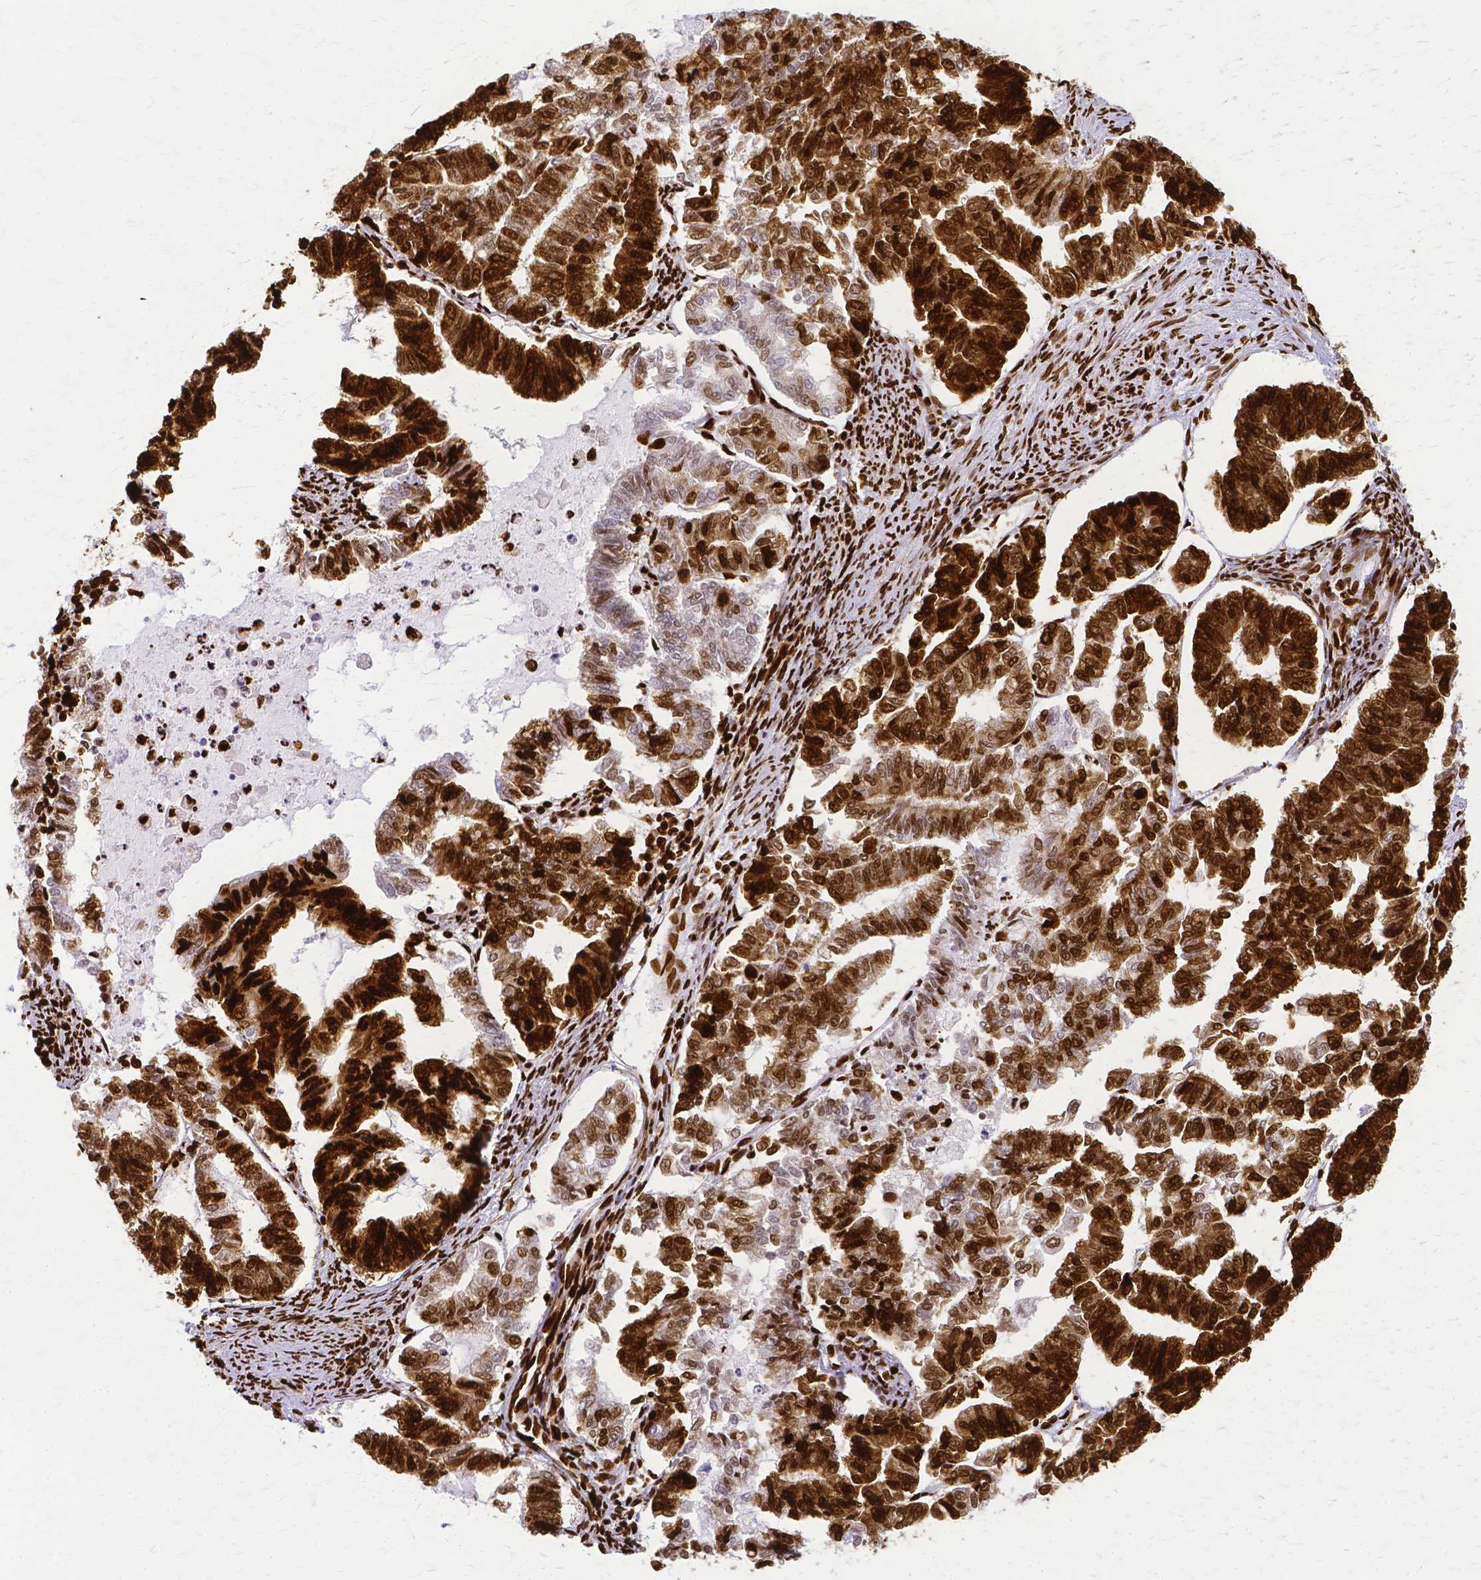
{"staining": {"intensity": "strong", "quantity": ">75%", "location": "cytoplasmic/membranous,nuclear"}, "tissue": "endometrial cancer", "cell_type": "Tumor cells", "image_type": "cancer", "snomed": [{"axis": "morphology", "description": "Adenocarcinoma, NOS"}, {"axis": "topography", "description": "Endometrium"}], "caption": "Endometrial adenocarcinoma stained for a protein (brown) shows strong cytoplasmic/membranous and nuclear positive positivity in about >75% of tumor cells.", "gene": "SFPQ", "patient": {"sex": "female", "age": 79}}